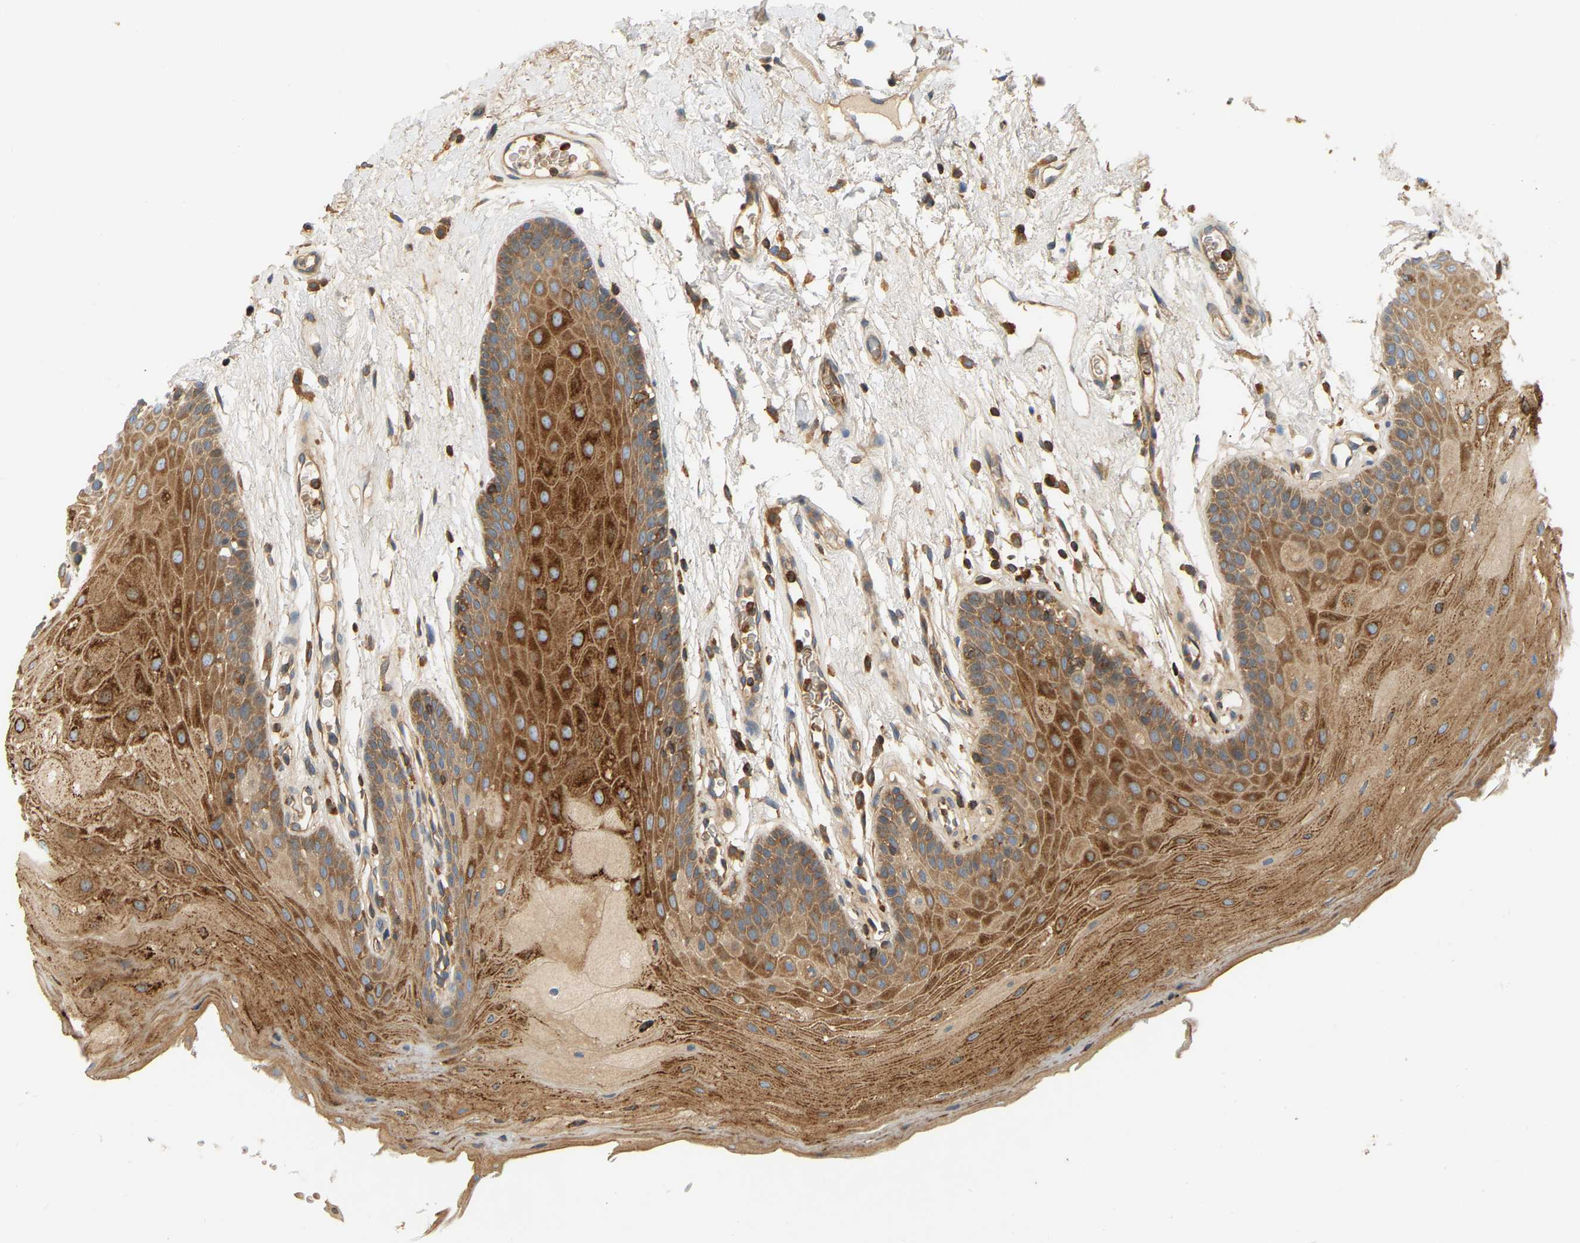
{"staining": {"intensity": "strong", "quantity": ">75%", "location": "cytoplasmic/membranous"}, "tissue": "oral mucosa", "cell_type": "Squamous epithelial cells", "image_type": "normal", "snomed": [{"axis": "morphology", "description": "Normal tissue, NOS"}, {"axis": "morphology", "description": "Squamous cell carcinoma, NOS"}, {"axis": "topography", "description": "Oral tissue"}, {"axis": "topography", "description": "Head-Neck"}], "caption": "Protein expression analysis of normal oral mucosa displays strong cytoplasmic/membranous staining in approximately >75% of squamous epithelial cells.", "gene": "AKAP13", "patient": {"sex": "male", "age": 71}}